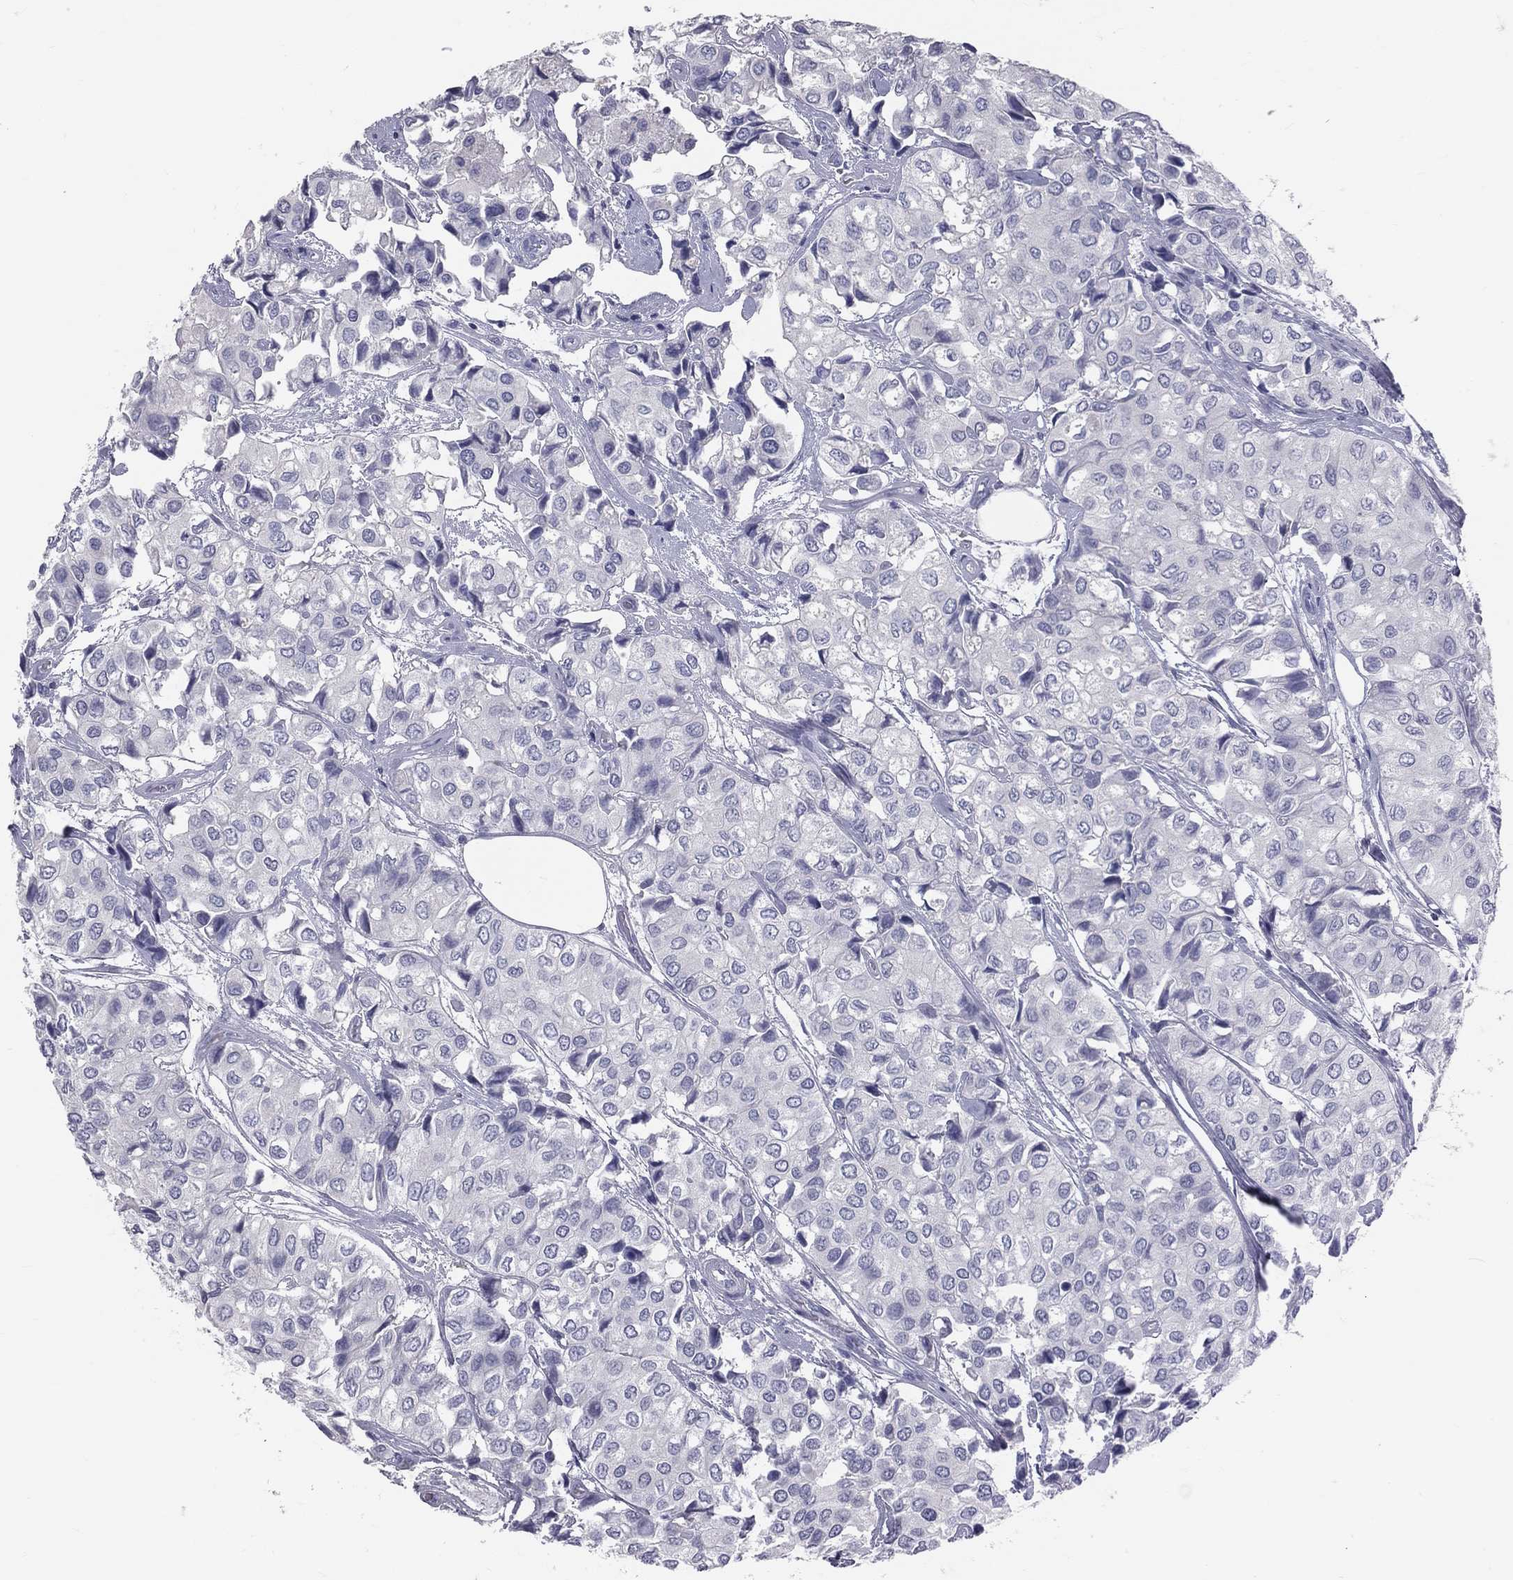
{"staining": {"intensity": "negative", "quantity": "none", "location": "none"}, "tissue": "urothelial cancer", "cell_type": "Tumor cells", "image_type": "cancer", "snomed": [{"axis": "morphology", "description": "Urothelial carcinoma, High grade"}, {"axis": "topography", "description": "Urinary bladder"}], "caption": "Urothelial cancer stained for a protein using IHC displays no staining tumor cells.", "gene": "TFPI2", "patient": {"sex": "male", "age": 73}}